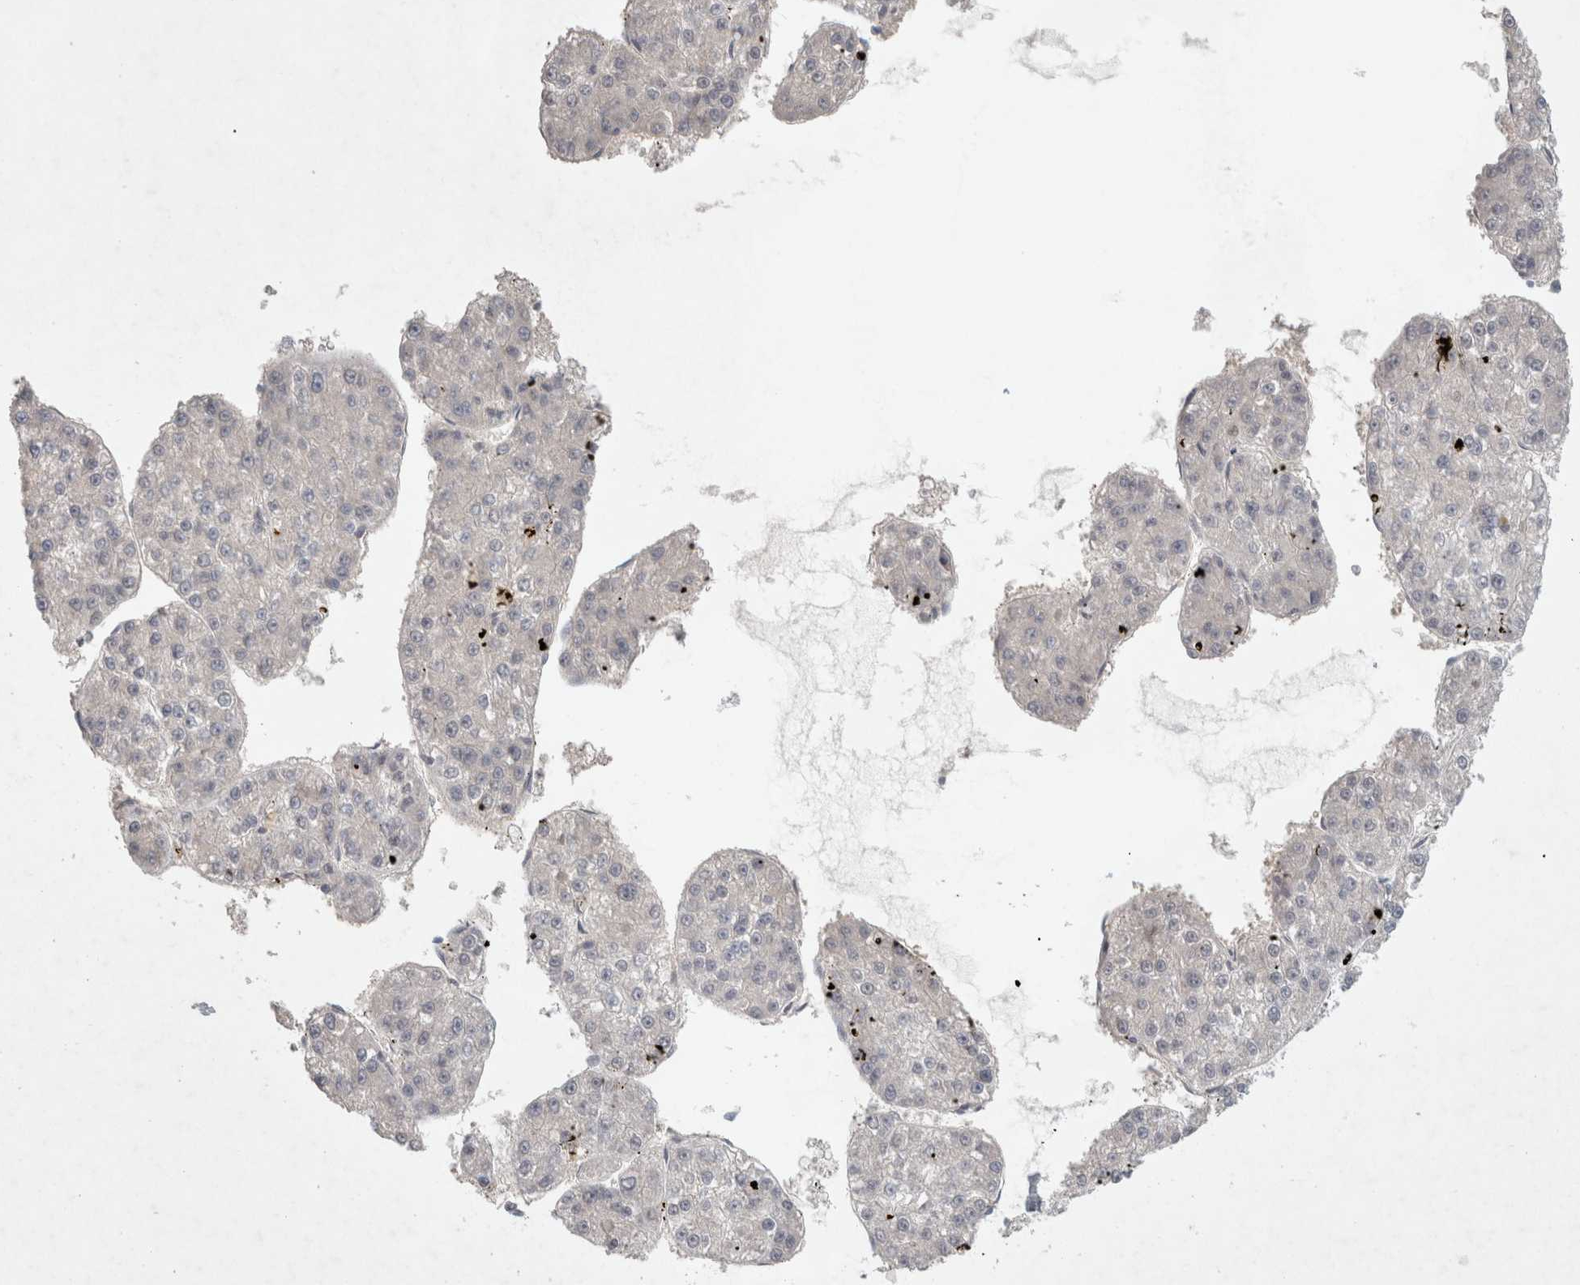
{"staining": {"intensity": "negative", "quantity": "none", "location": "none"}, "tissue": "liver cancer", "cell_type": "Tumor cells", "image_type": "cancer", "snomed": [{"axis": "morphology", "description": "Carcinoma, Hepatocellular, NOS"}, {"axis": "topography", "description": "Liver"}], "caption": "The immunohistochemistry histopathology image has no significant staining in tumor cells of liver cancer tissue.", "gene": "RASAL2", "patient": {"sex": "female", "age": 73}}